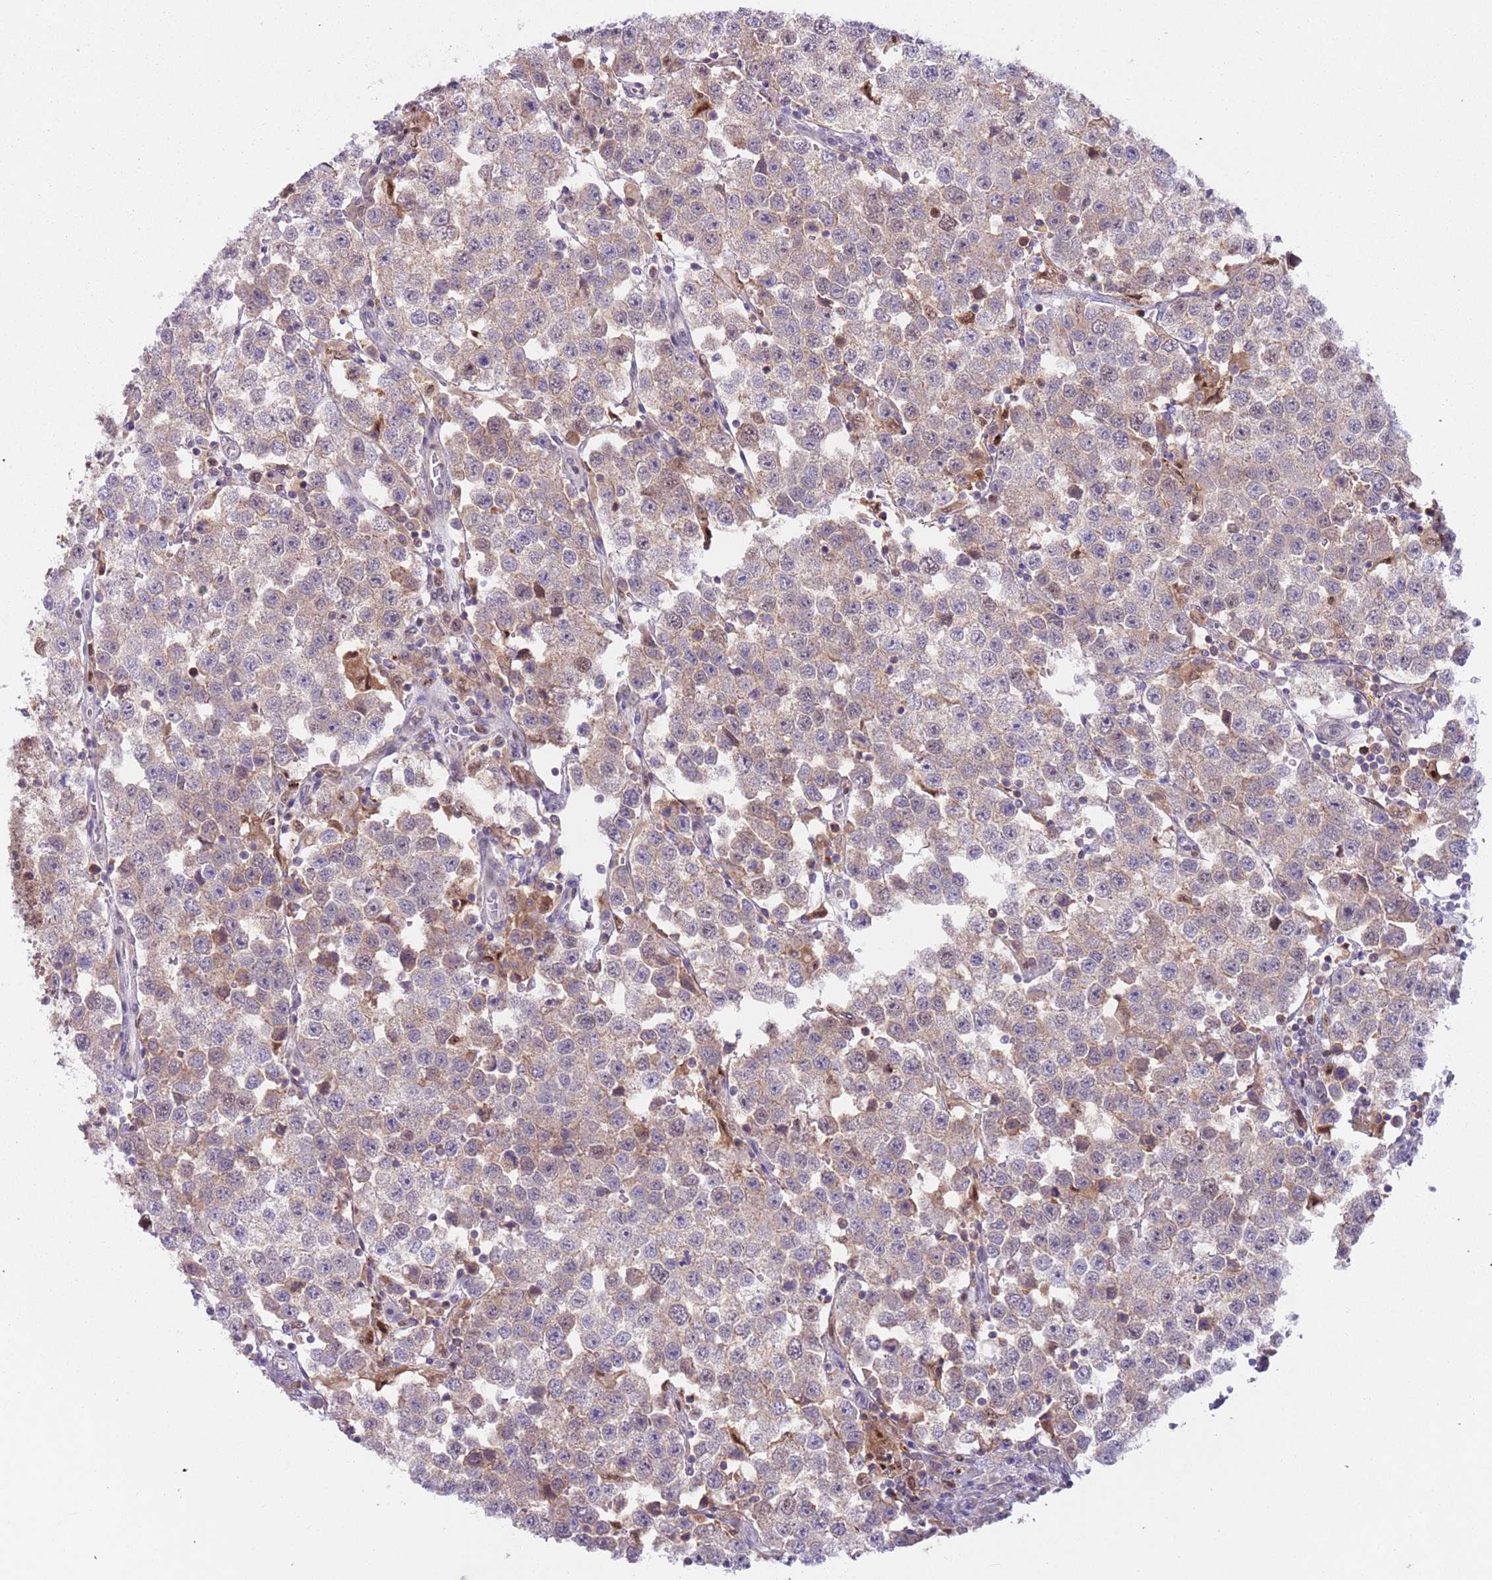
{"staining": {"intensity": "moderate", "quantity": "25%-75%", "location": "cytoplasmic/membranous,nuclear"}, "tissue": "testis cancer", "cell_type": "Tumor cells", "image_type": "cancer", "snomed": [{"axis": "morphology", "description": "Seminoma, NOS"}, {"axis": "topography", "description": "Testis"}], "caption": "IHC of human seminoma (testis) demonstrates medium levels of moderate cytoplasmic/membranous and nuclear positivity in about 25%-75% of tumor cells.", "gene": "RMND5B", "patient": {"sex": "male", "age": 37}}